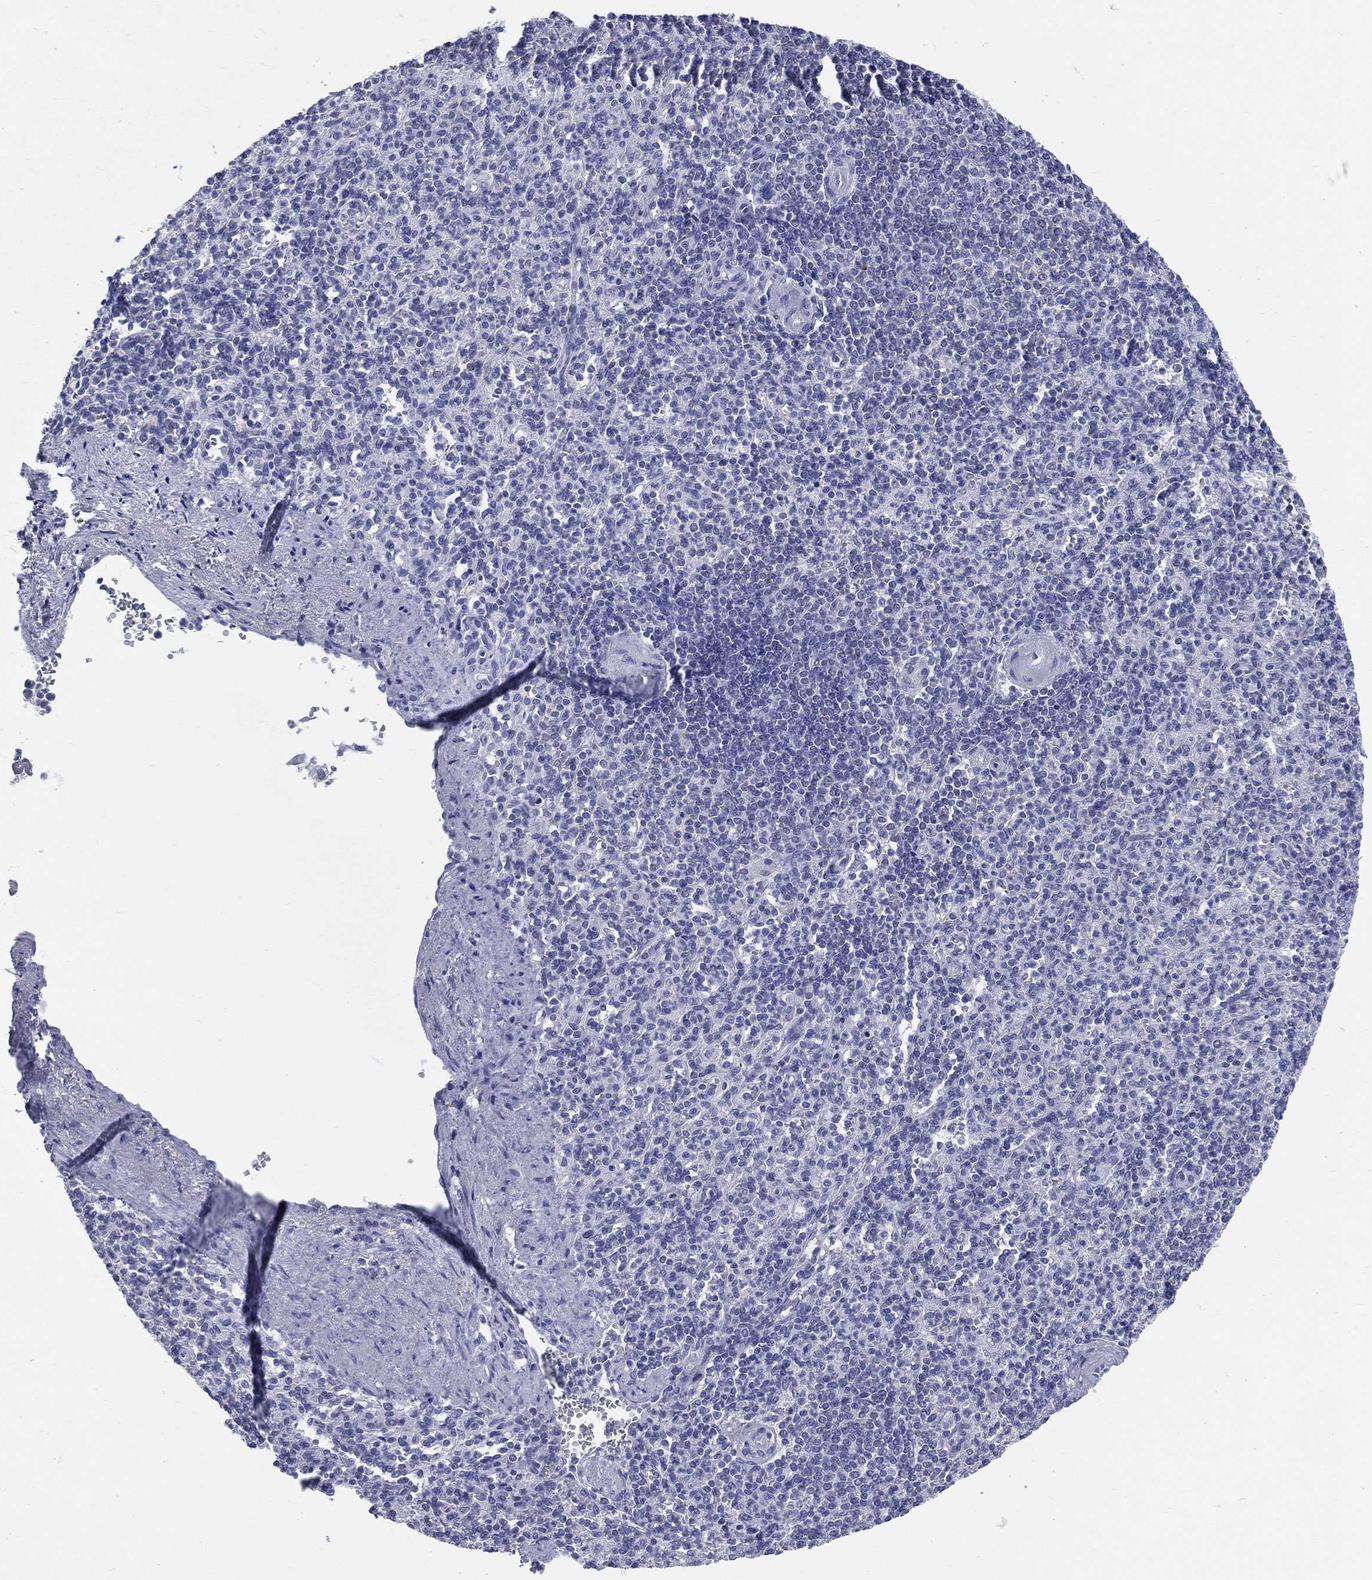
{"staining": {"intensity": "negative", "quantity": "none", "location": "none"}, "tissue": "spleen", "cell_type": "Cells in red pulp", "image_type": "normal", "snomed": [{"axis": "morphology", "description": "Normal tissue, NOS"}, {"axis": "topography", "description": "Spleen"}], "caption": "Immunohistochemistry of normal spleen shows no expression in cells in red pulp.", "gene": "MLLT10", "patient": {"sex": "female", "age": 74}}